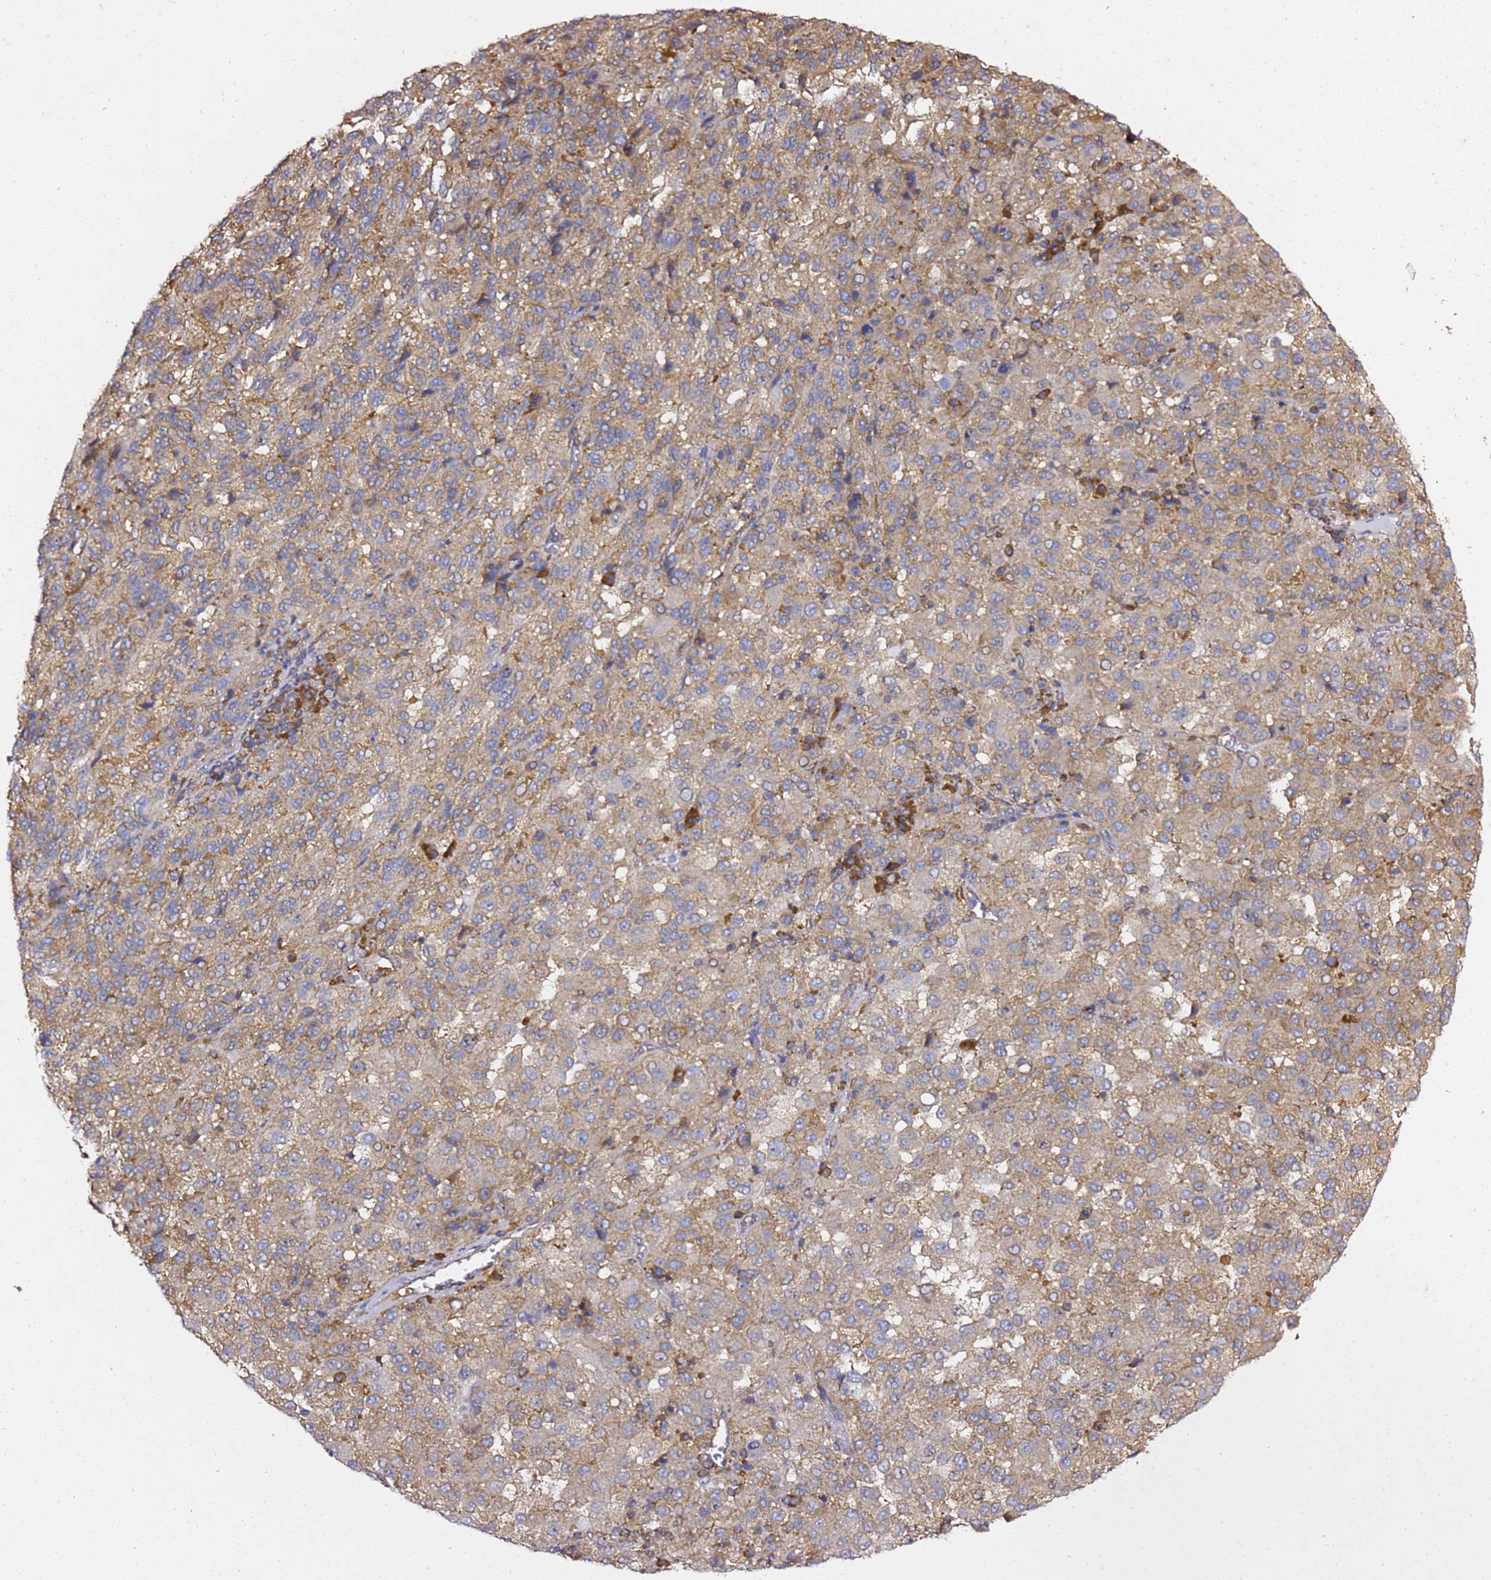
{"staining": {"intensity": "moderate", "quantity": ">75%", "location": "cytoplasmic/membranous"}, "tissue": "melanoma", "cell_type": "Tumor cells", "image_type": "cancer", "snomed": [{"axis": "morphology", "description": "Malignant melanoma, Metastatic site"}, {"axis": "topography", "description": "Lung"}], "caption": "Moderate cytoplasmic/membranous staining for a protein is seen in approximately >75% of tumor cells of malignant melanoma (metastatic site) using IHC.", "gene": "TPST1", "patient": {"sex": "male", "age": 64}}